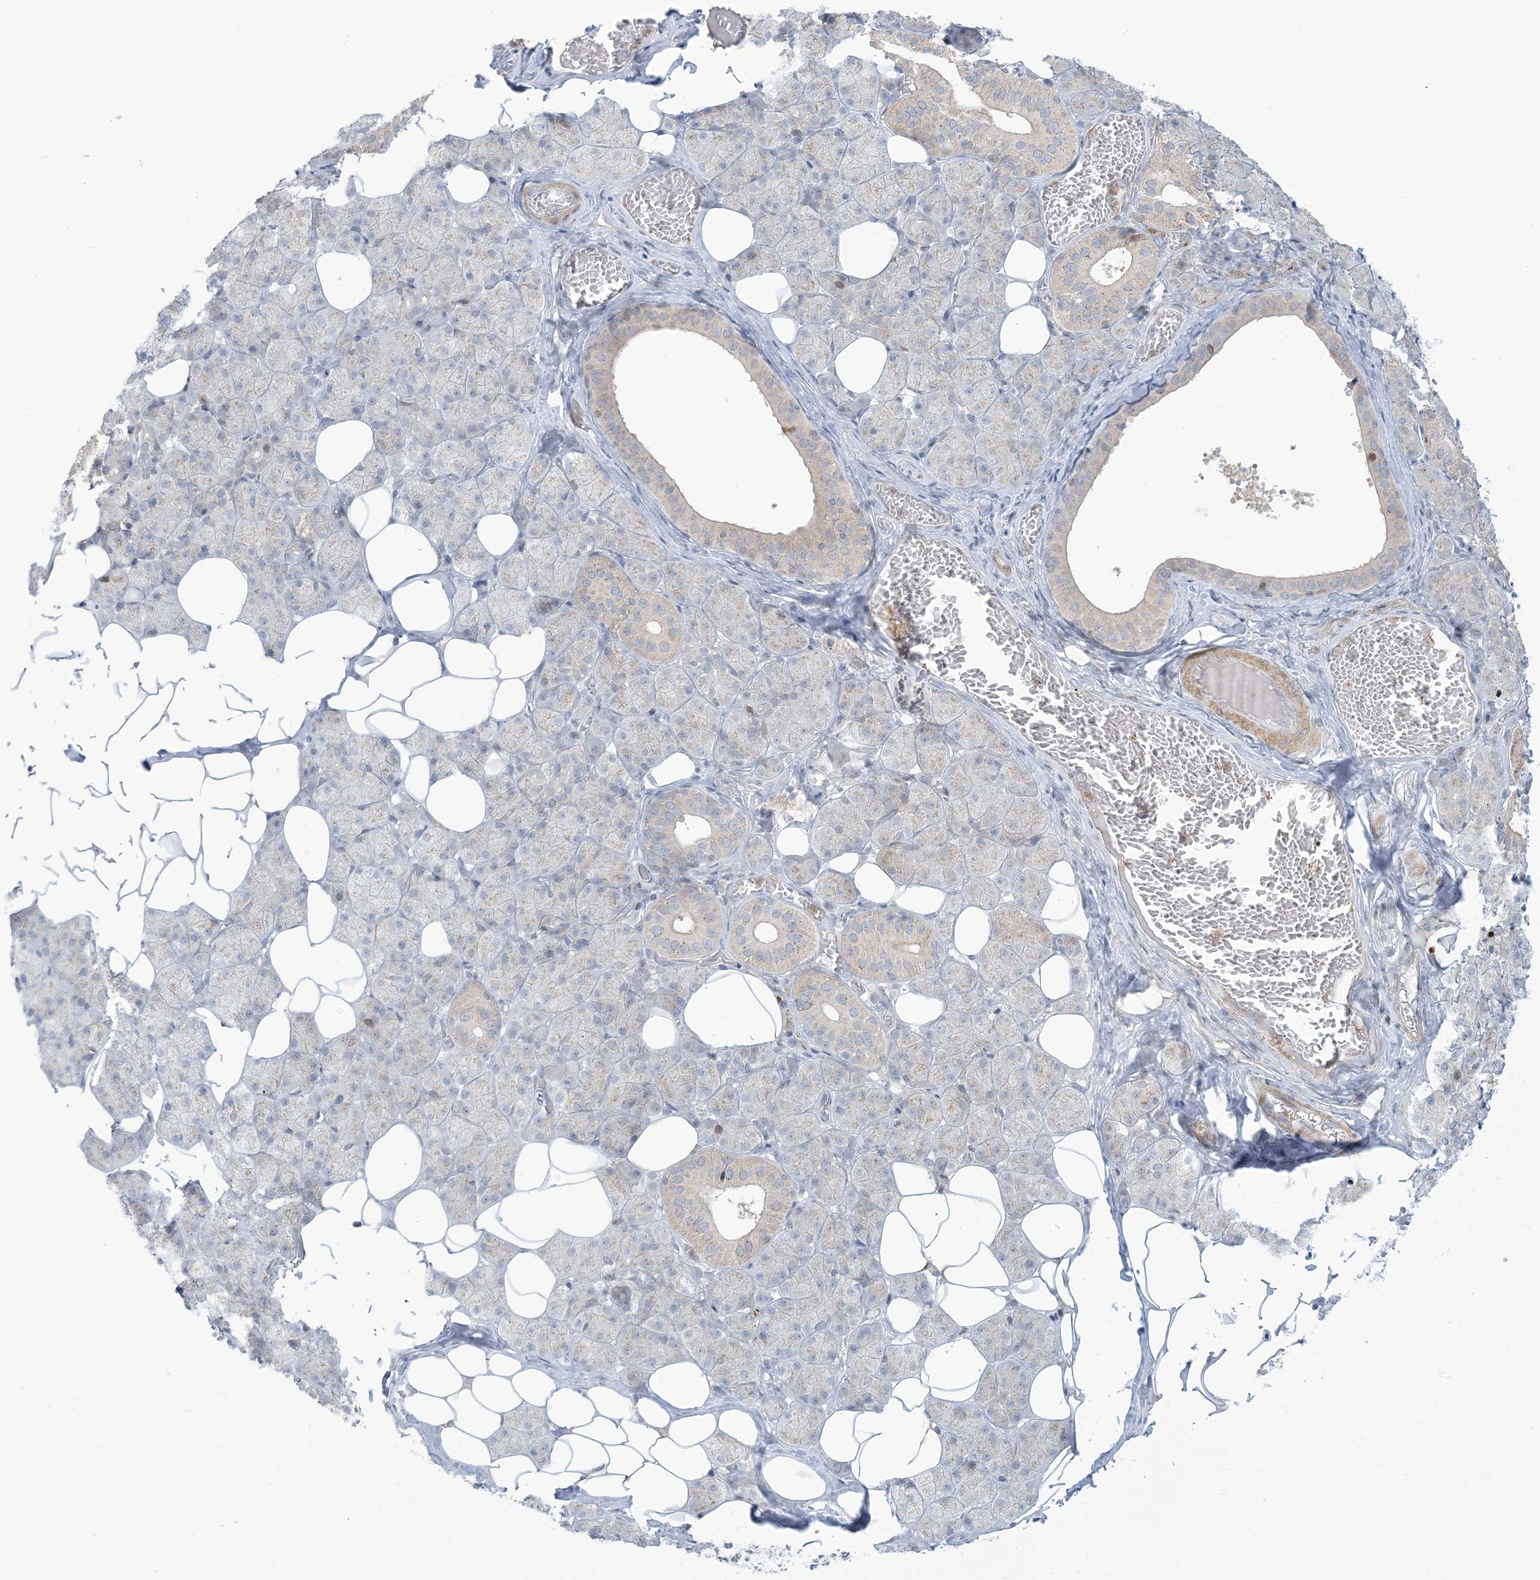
{"staining": {"intensity": "moderate", "quantity": "<25%", "location": "cytoplasmic/membranous"}, "tissue": "salivary gland", "cell_type": "Glandular cells", "image_type": "normal", "snomed": [{"axis": "morphology", "description": "Normal tissue, NOS"}, {"axis": "topography", "description": "Salivary gland"}], "caption": "A photomicrograph of salivary gland stained for a protein exhibits moderate cytoplasmic/membranous brown staining in glandular cells.", "gene": "AFTPH", "patient": {"sex": "female", "age": 33}}